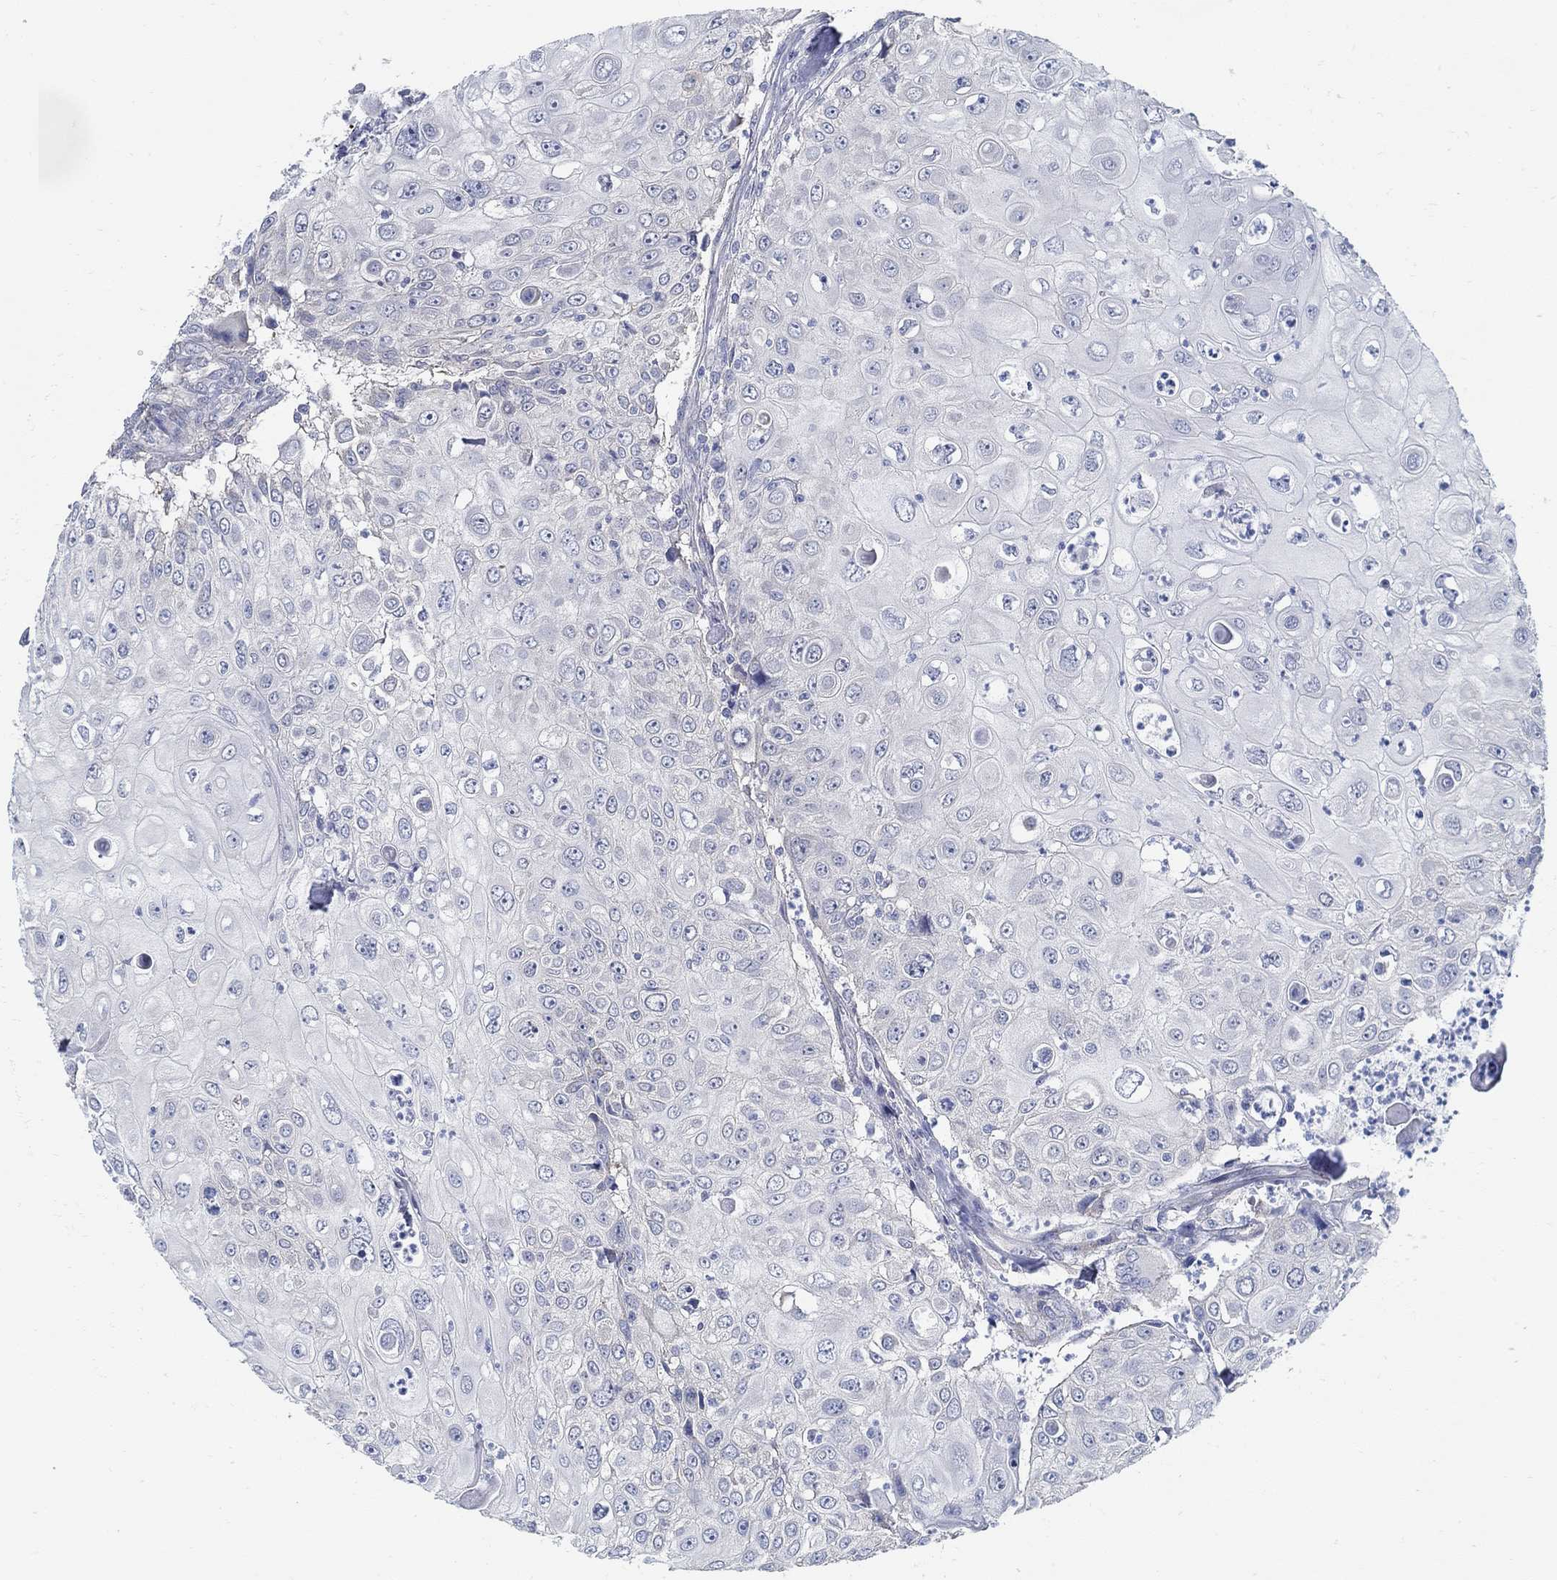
{"staining": {"intensity": "negative", "quantity": "none", "location": "none"}, "tissue": "urothelial cancer", "cell_type": "Tumor cells", "image_type": "cancer", "snomed": [{"axis": "morphology", "description": "Urothelial carcinoma, High grade"}, {"axis": "topography", "description": "Urinary bladder"}], "caption": "DAB immunohistochemical staining of human urothelial carcinoma (high-grade) demonstrates no significant positivity in tumor cells.", "gene": "C15orf39", "patient": {"sex": "female", "age": 79}}